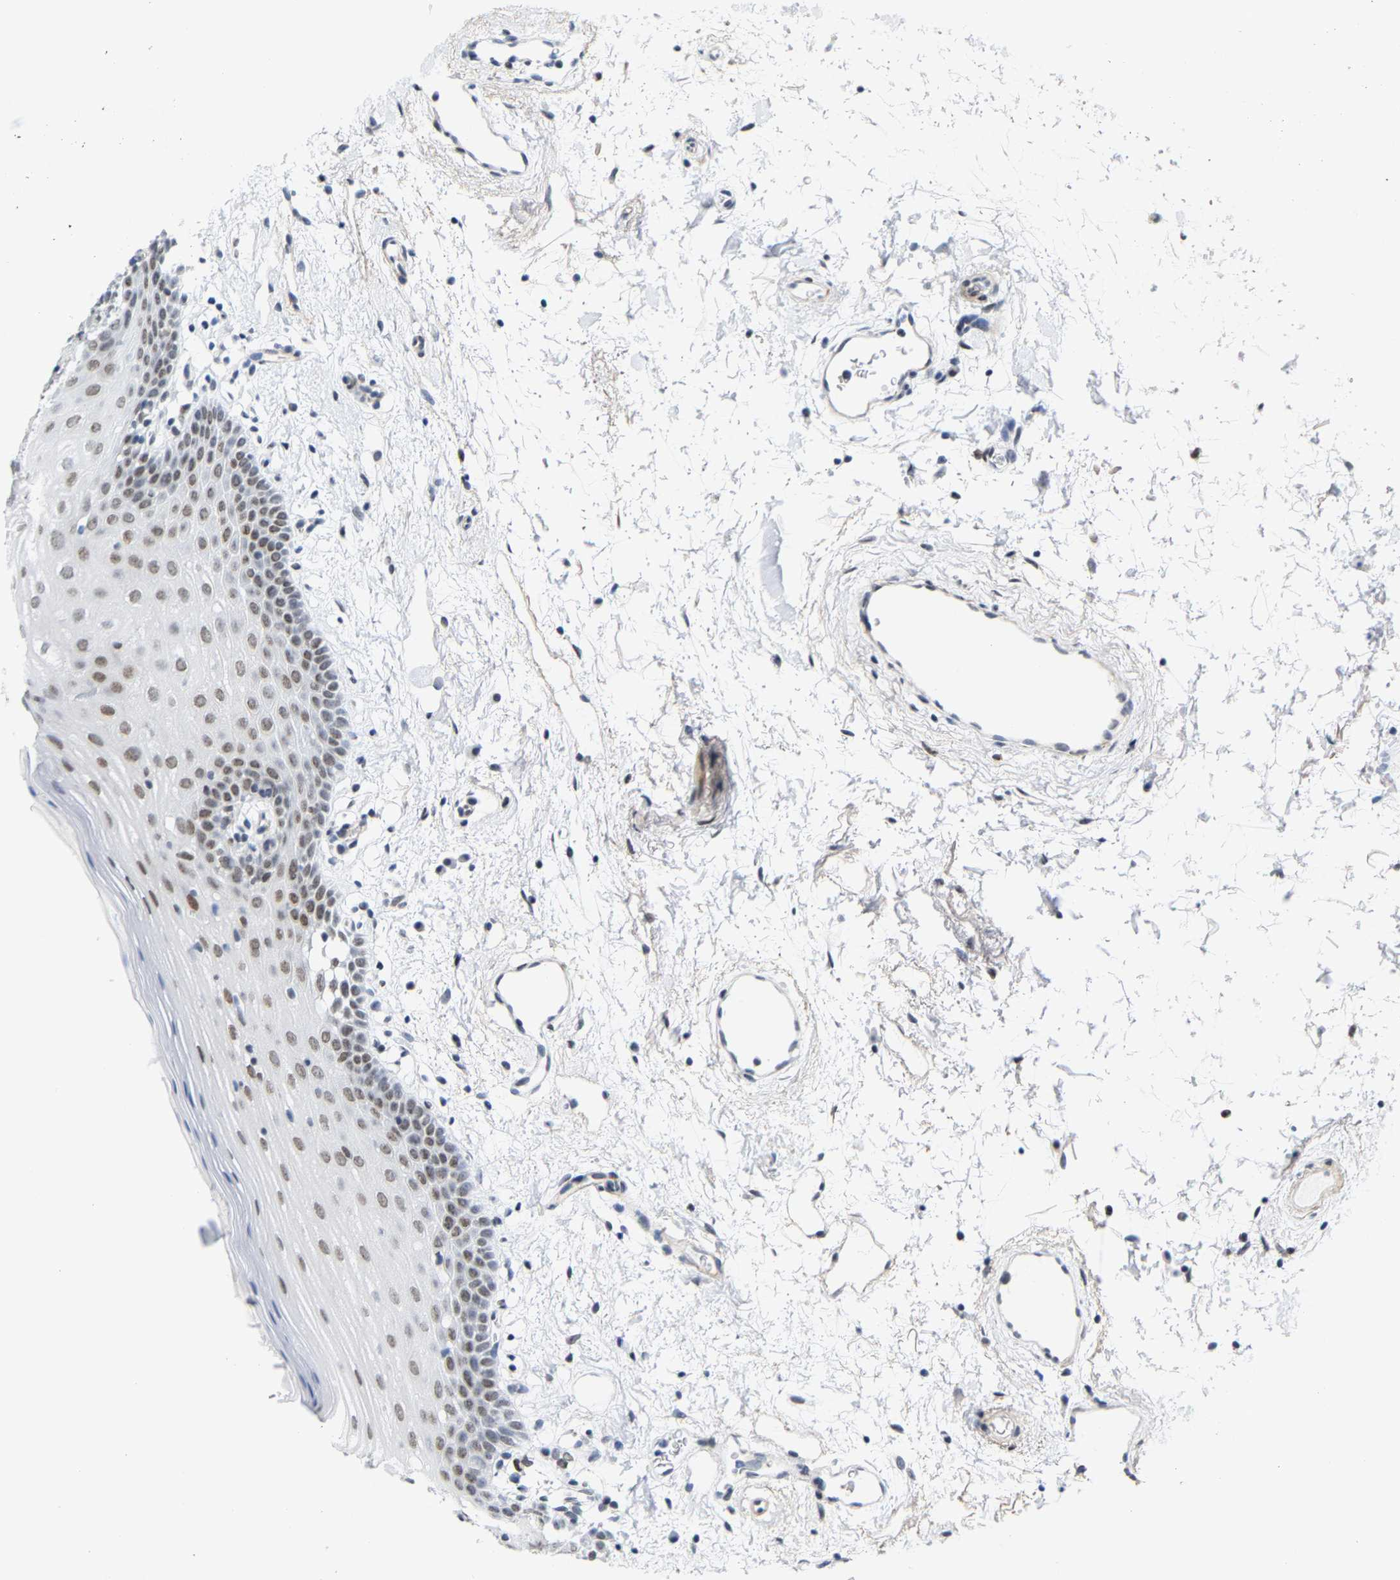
{"staining": {"intensity": "moderate", "quantity": ">75%", "location": "nuclear"}, "tissue": "oral mucosa", "cell_type": "Squamous epithelial cells", "image_type": "normal", "snomed": [{"axis": "morphology", "description": "Normal tissue, NOS"}, {"axis": "topography", "description": "Oral tissue"}], "caption": "A brown stain labels moderate nuclear expression of a protein in squamous epithelial cells of benign oral mucosa.", "gene": "FAM180A", "patient": {"sex": "male", "age": 66}}